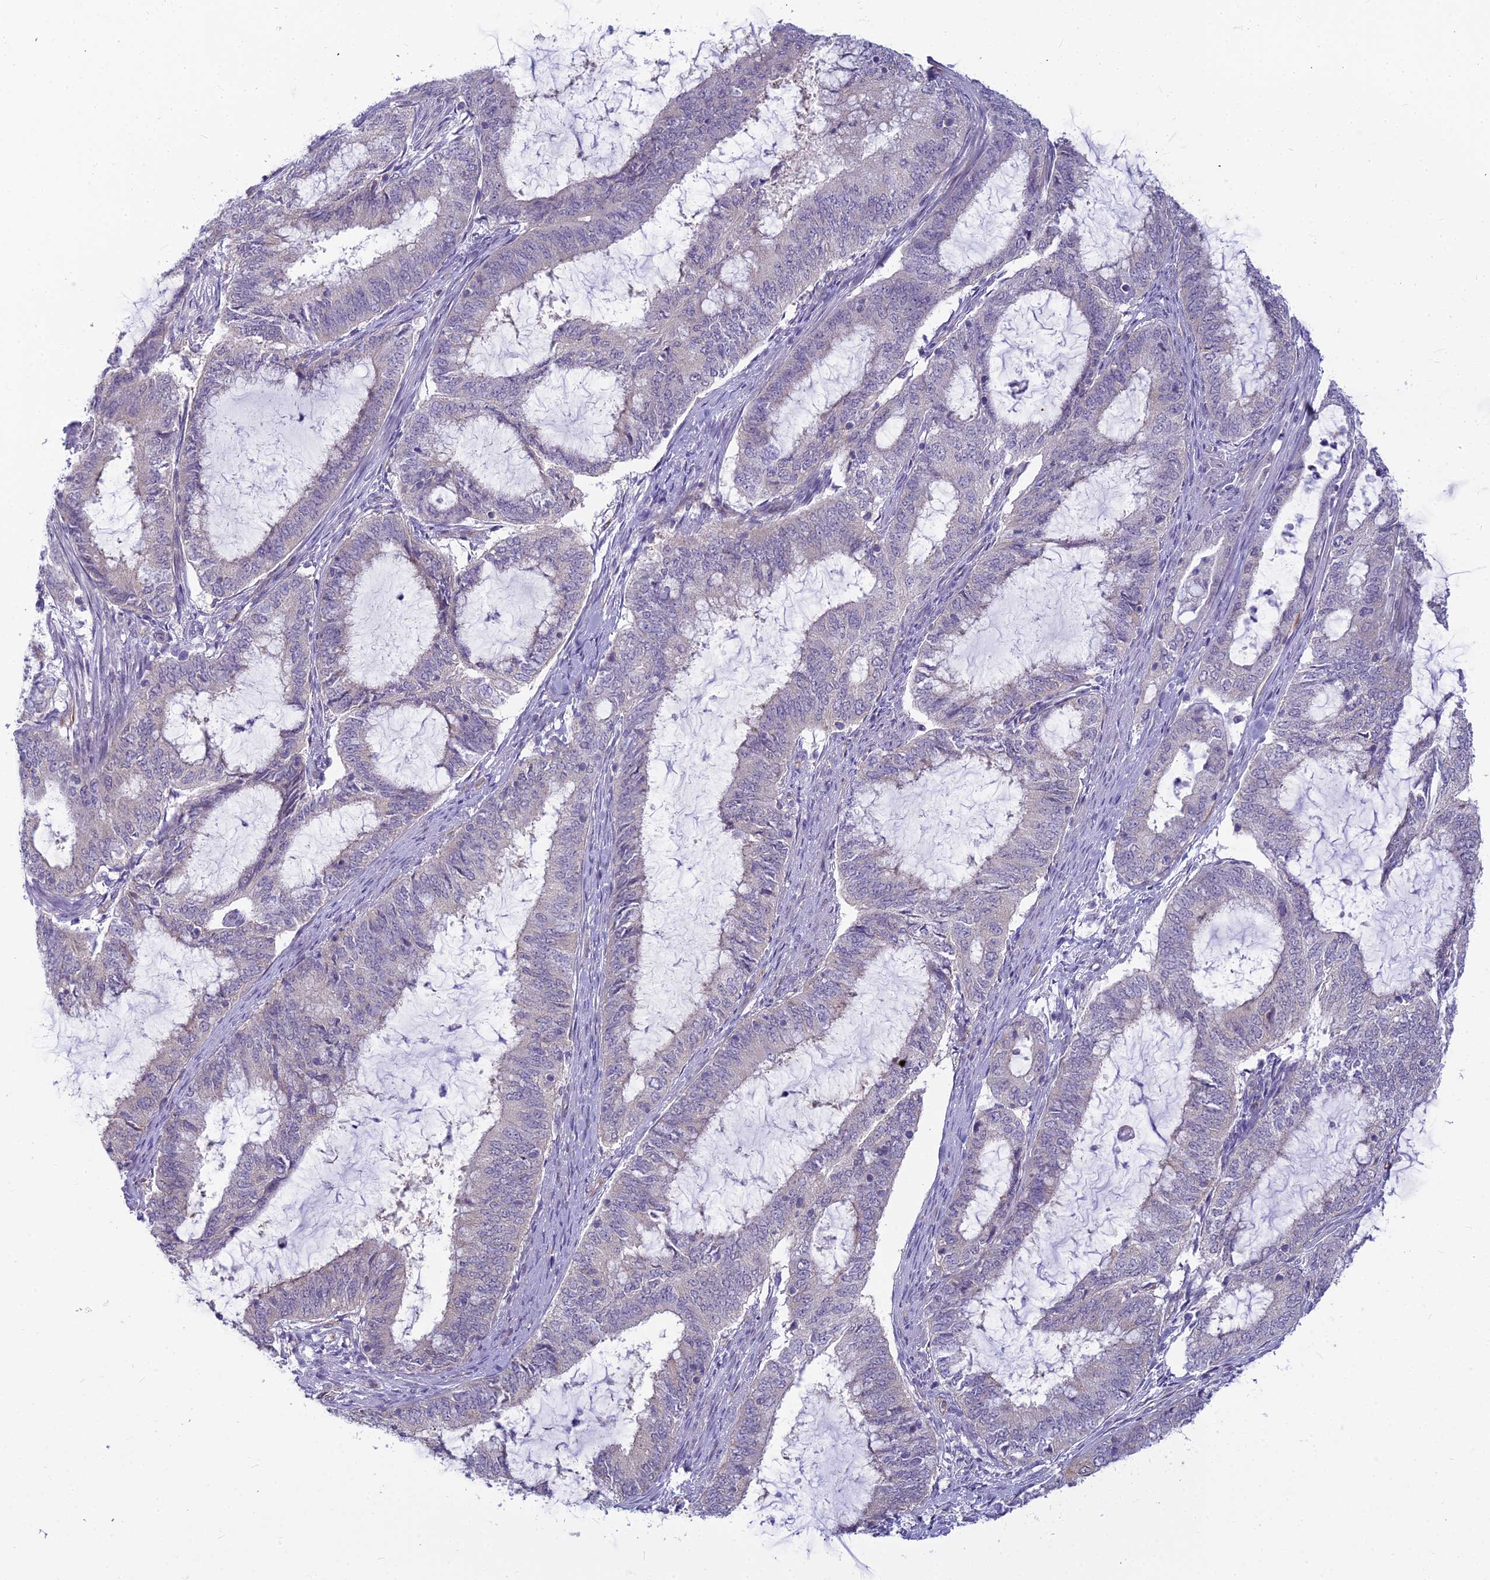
{"staining": {"intensity": "negative", "quantity": "none", "location": "none"}, "tissue": "endometrial cancer", "cell_type": "Tumor cells", "image_type": "cancer", "snomed": [{"axis": "morphology", "description": "Adenocarcinoma, NOS"}, {"axis": "topography", "description": "Endometrium"}], "caption": "High magnification brightfield microscopy of endometrial adenocarcinoma stained with DAB (3,3'-diaminobenzidine) (brown) and counterstained with hematoxylin (blue): tumor cells show no significant expression.", "gene": "RGL3", "patient": {"sex": "female", "age": 51}}